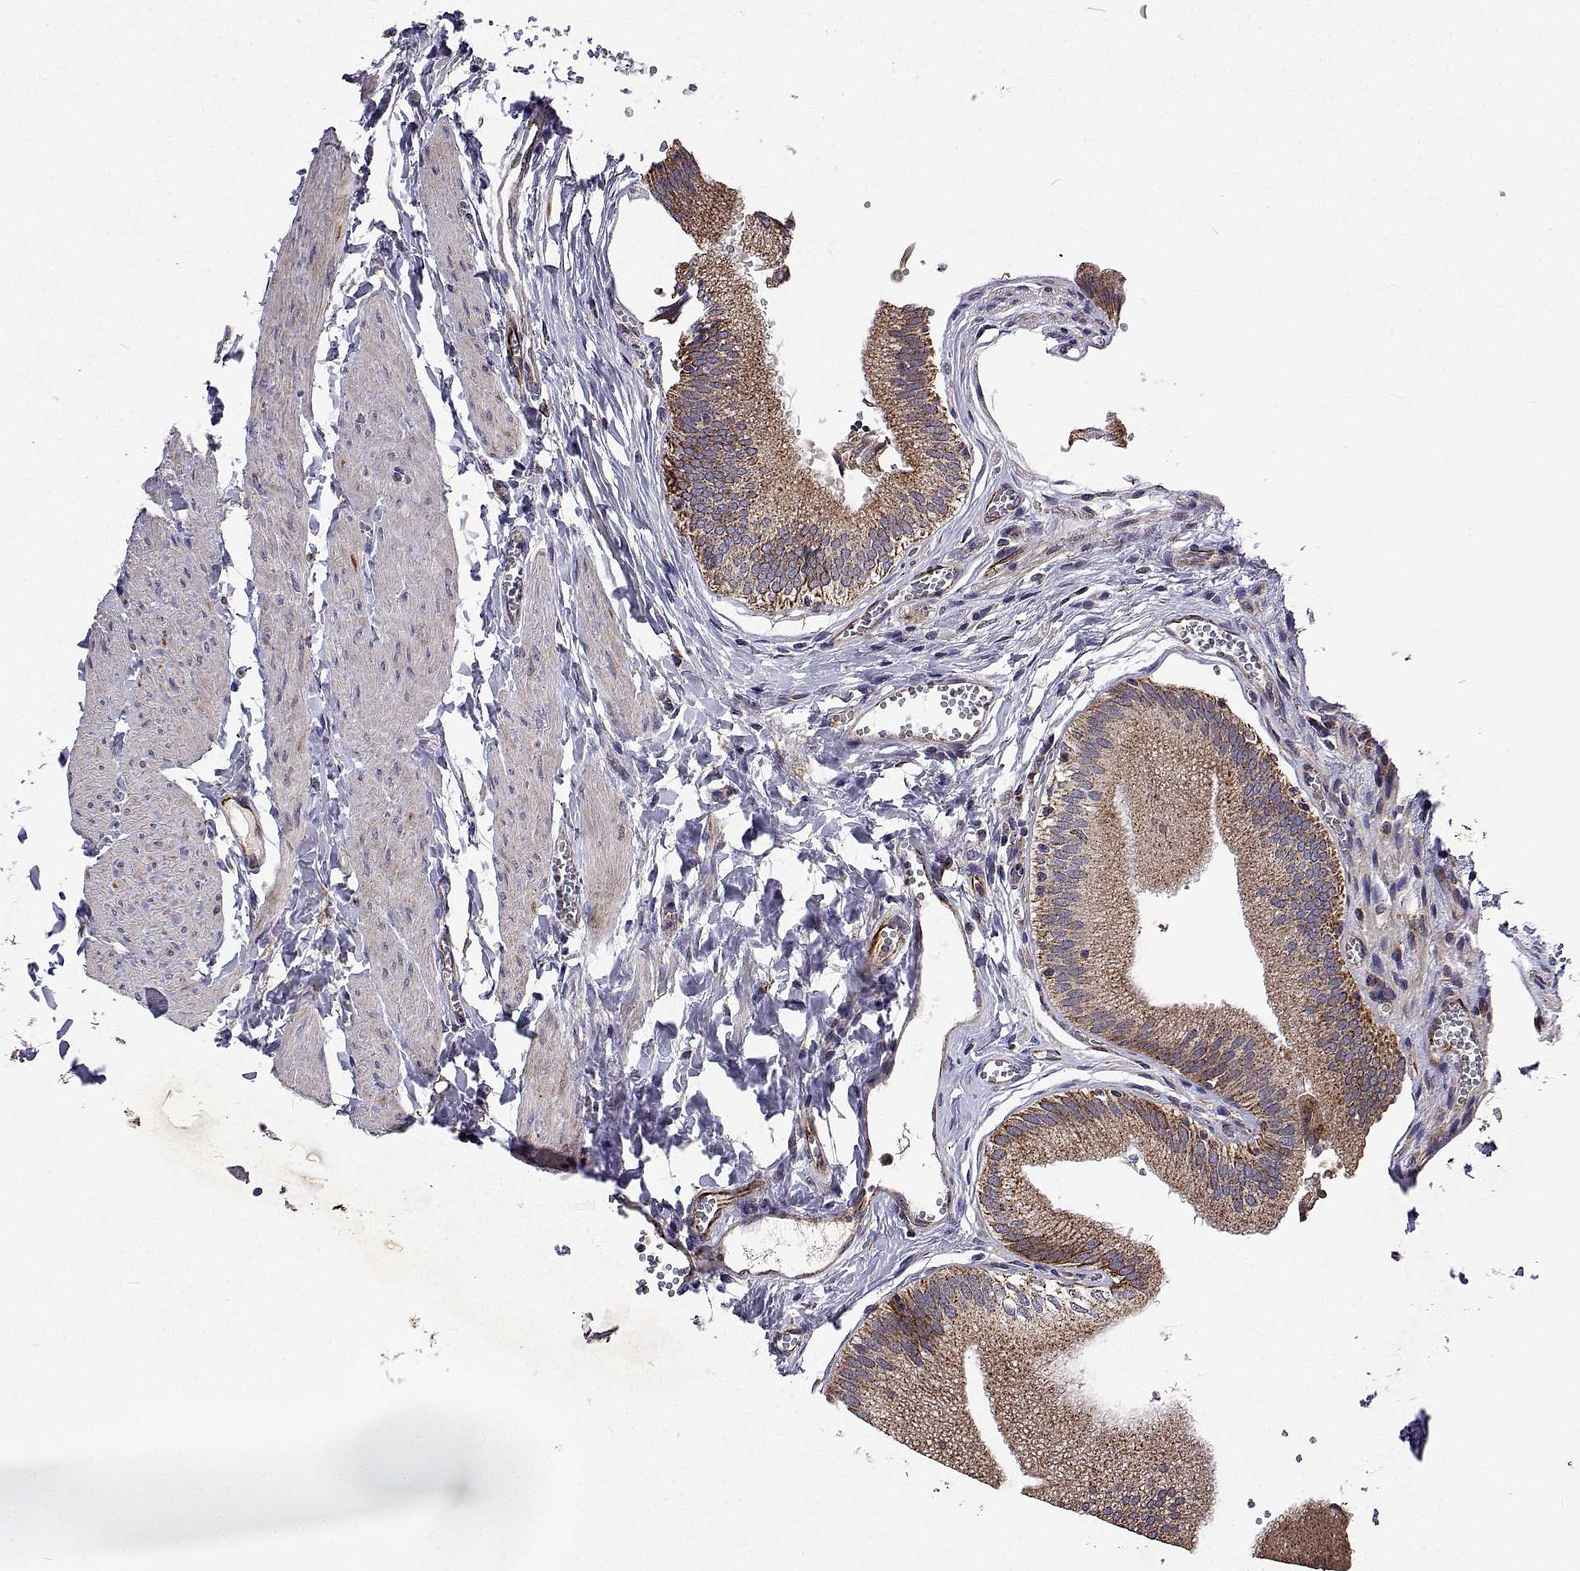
{"staining": {"intensity": "moderate", "quantity": ">75%", "location": "cytoplasmic/membranous"}, "tissue": "gallbladder", "cell_type": "Glandular cells", "image_type": "normal", "snomed": [{"axis": "morphology", "description": "Normal tissue, NOS"}, {"axis": "topography", "description": "Gallbladder"}, {"axis": "topography", "description": "Peripheral nerve tissue"}], "caption": "Protein expression analysis of benign gallbladder demonstrates moderate cytoplasmic/membranous staining in about >75% of glandular cells.", "gene": "DHTKD1", "patient": {"sex": "male", "age": 17}}